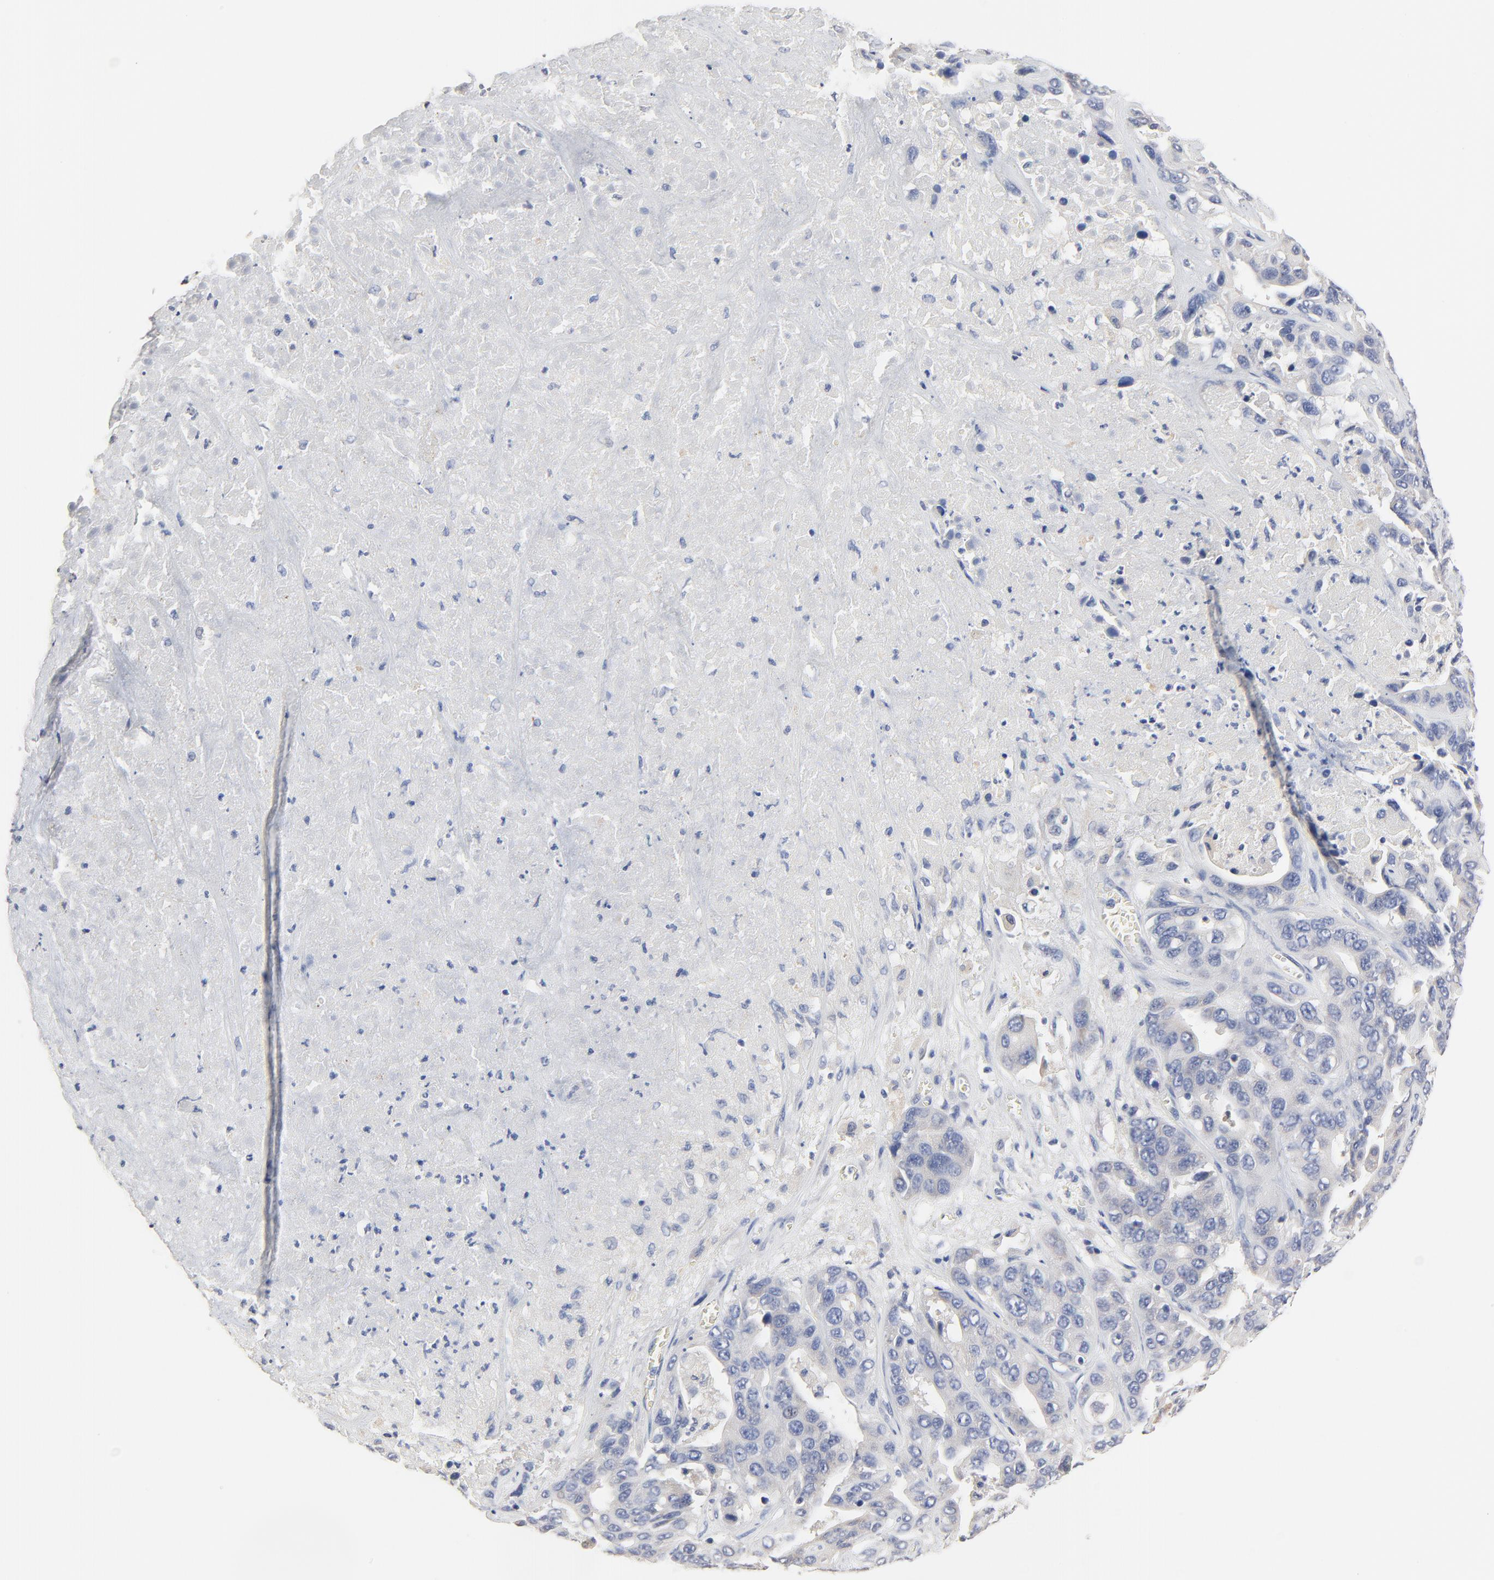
{"staining": {"intensity": "weak", "quantity": "<25%", "location": "cytoplasmic/membranous"}, "tissue": "liver cancer", "cell_type": "Tumor cells", "image_type": "cancer", "snomed": [{"axis": "morphology", "description": "Cholangiocarcinoma"}, {"axis": "topography", "description": "Liver"}], "caption": "Immunohistochemical staining of liver cancer (cholangiocarcinoma) exhibits no significant positivity in tumor cells. Nuclei are stained in blue.", "gene": "FBXL5", "patient": {"sex": "female", "age": 52}}